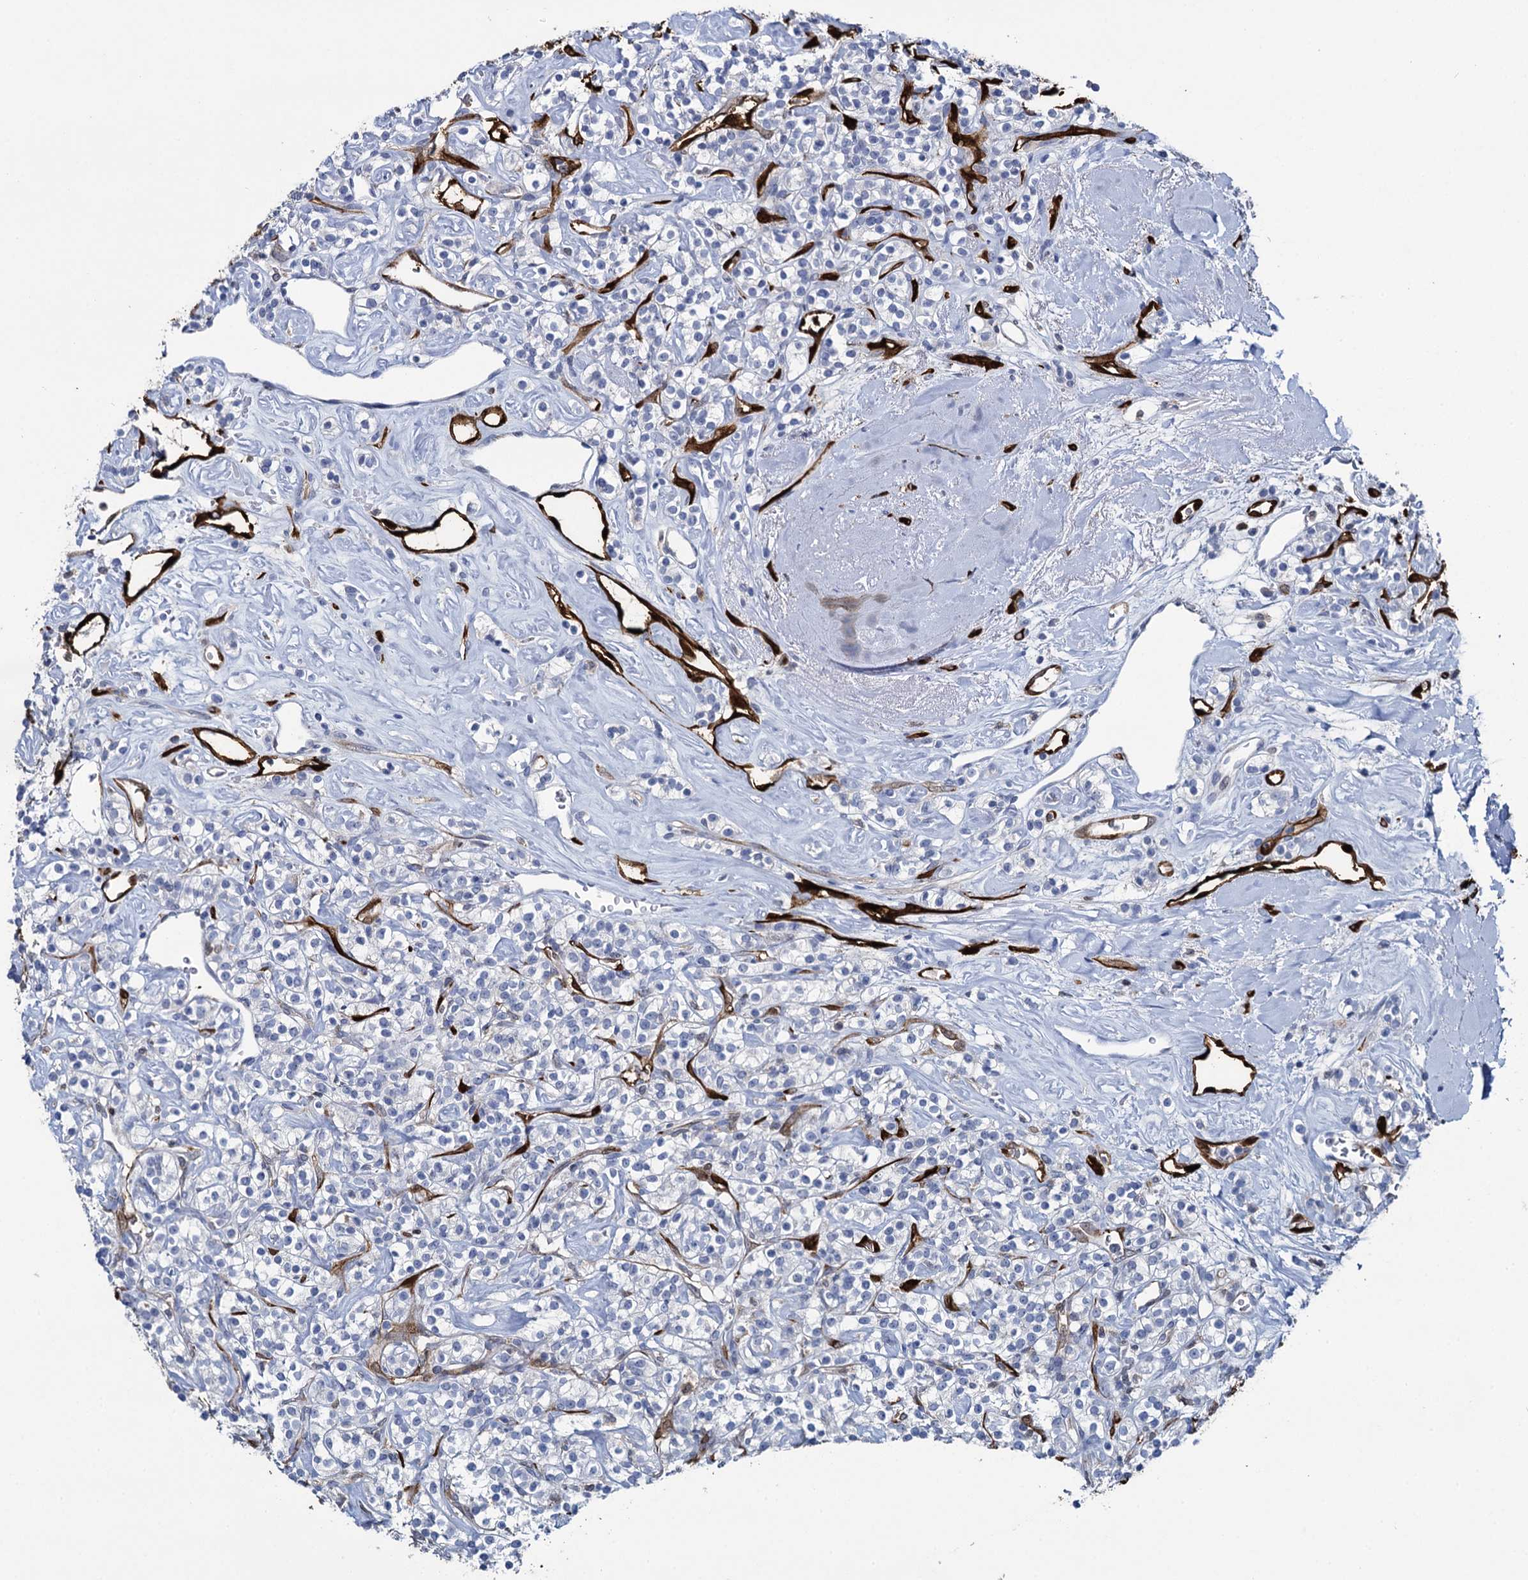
{"staining": {"intensity": "negative", "quantity": "none", "location": "none"}, "tissue": "renal cancer", "cell_type": "Tumor cells", "image_type": "cancer", "snomed": [{"axis": "morphology", "description": "Adenocarcinoma, NOS"}, {"axis": "topography", "description": "Kidney"}], "caption": "The image reveals no significant staining in tumor cells of renal cancer.", "gene": "FABP5", "patient": {"sex": "male", "age": 77}}